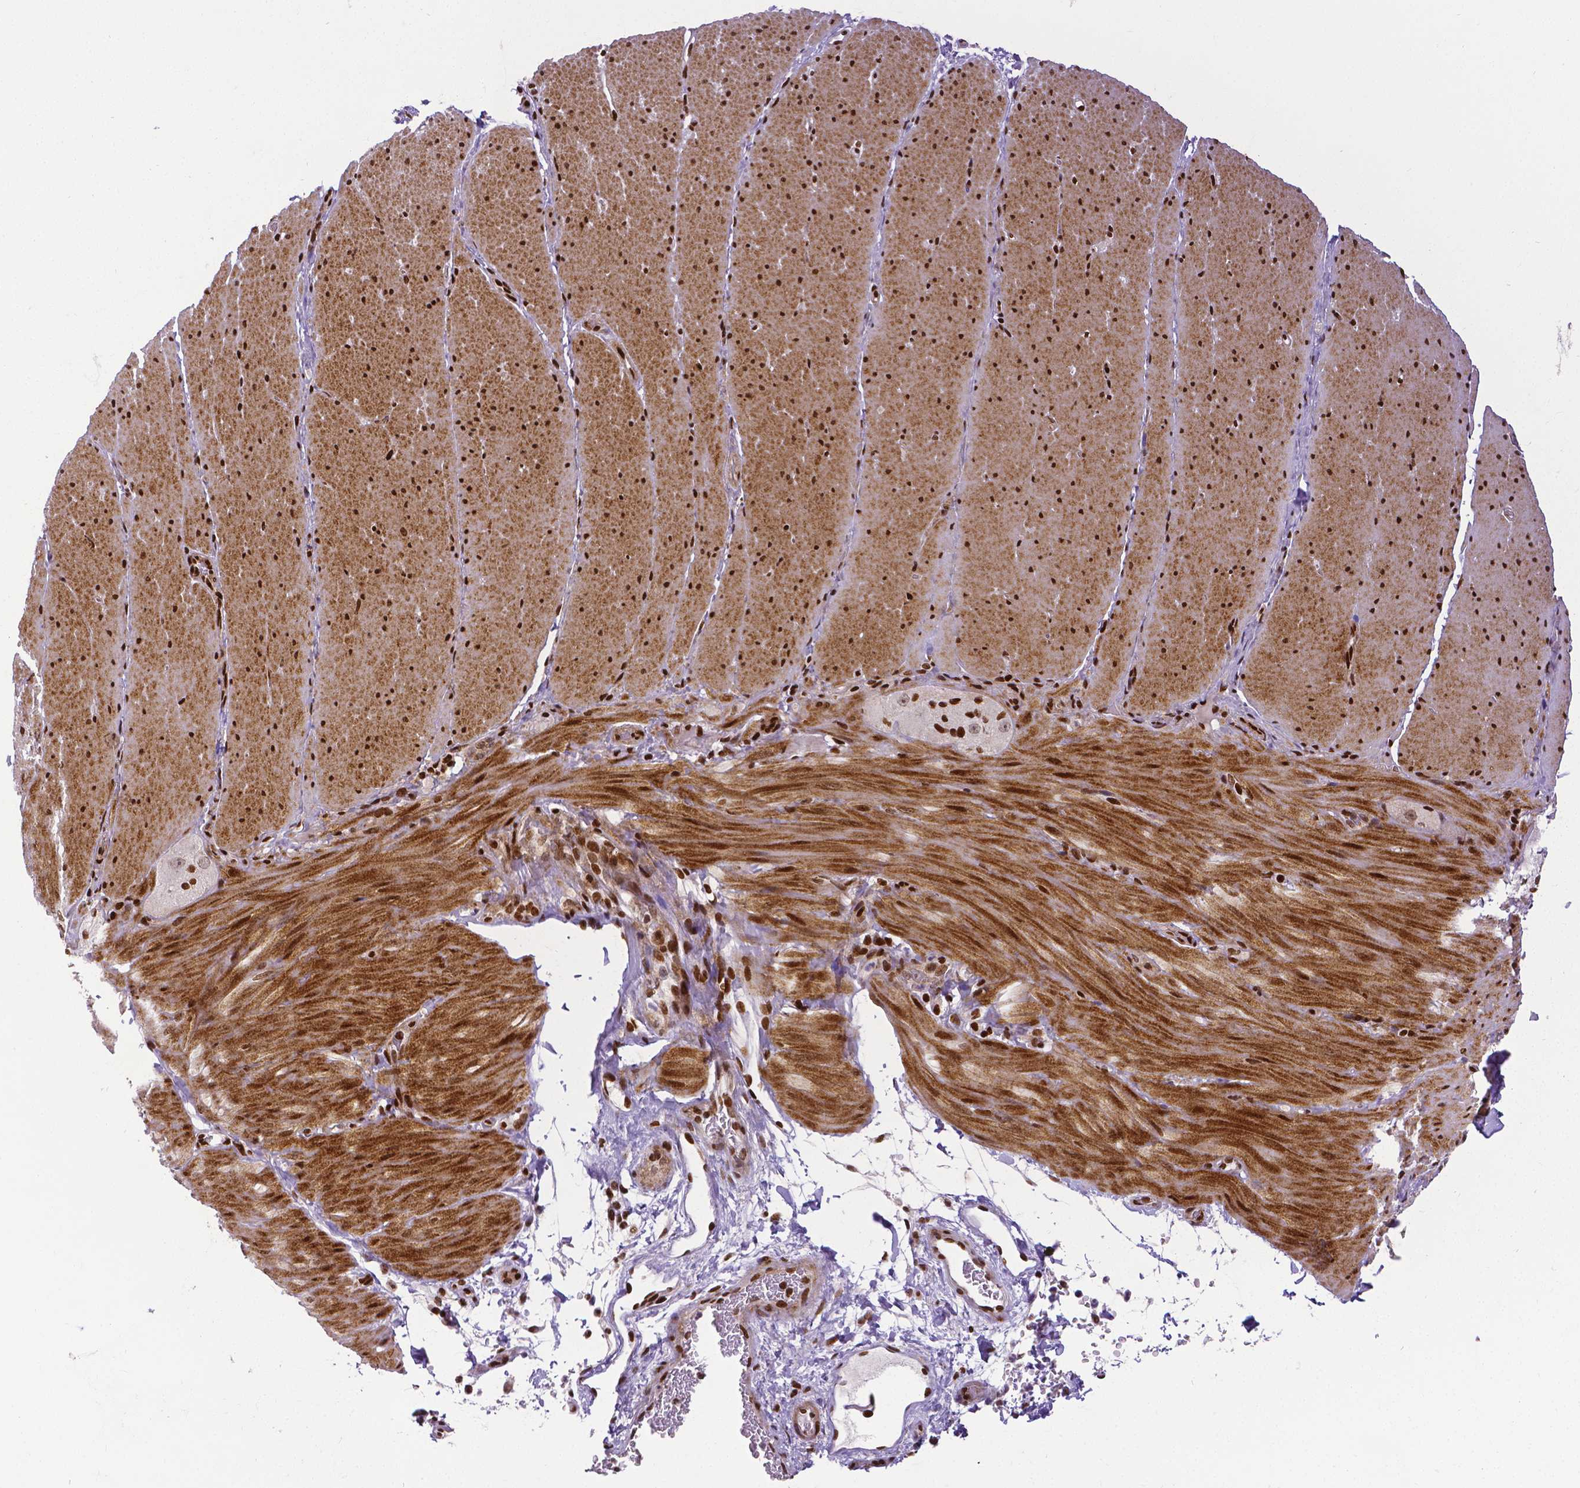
{"staining": {"intensity": "strong", "quantity": ">75%", "location": "cytoplasmic/membranous,nuclear"}, "tissue": "smooth muscle", "cell_type": "Smooth muscle cells", "image_type": "normal", "snomed": [{"axis": "morphology", "description": "Normal tissue, NOS"}, {"axis": "topography", "description": "Smooth muscle"}, {"axis": "topography", "description": "Colon"}], "caption": "High-power microscopy captured an IHC photomicrograph of benign smooth muscle, revealing strong cytoplasmic/membranous,nuclear positivity in approximately >75% of smooth muscle cells.", "gene": "CTCF", "patient": {"sex": "male", "age": 73}}